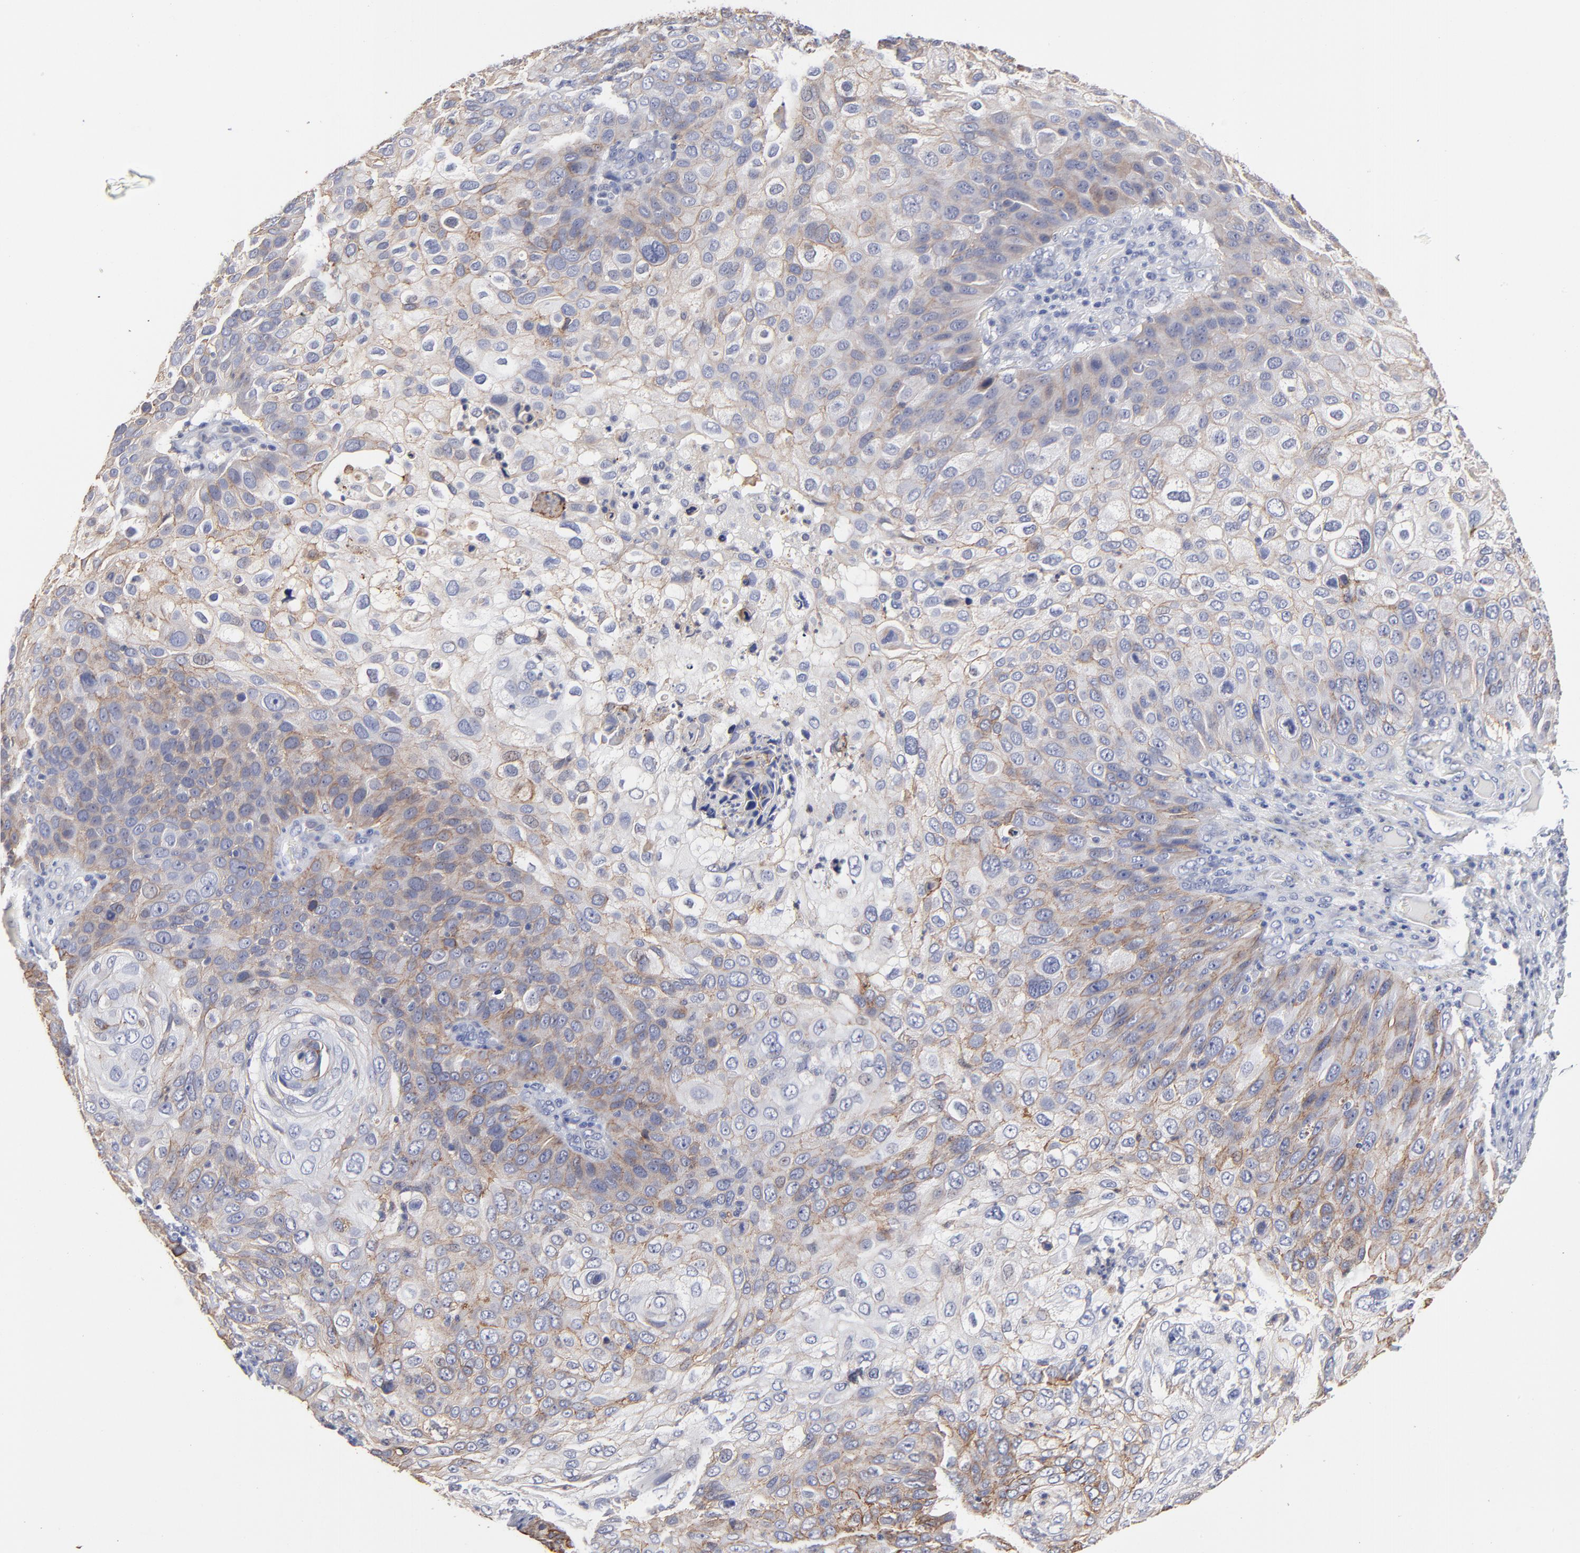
{"staining": {"intensity": "weak", "quantity": "<25%", "location": "cytoplasmic/membranous"}, "tissue": "skin cancer", "cell_type": "Tumor cells", "image_type": "cancer", "snomed": [{"axis": "morphology", "description": "Squamous cell carcinoma, NOS"}, {"axis": "topography", "description": "Skin"}], "caption": "This is an immunohistochemistry (IHC) photomicrograph of human skin squamous cell carcinoma. There is no expression in tumor cells.", "gene": "CXADR", "patient": {"sex": "male", "age": 87}}